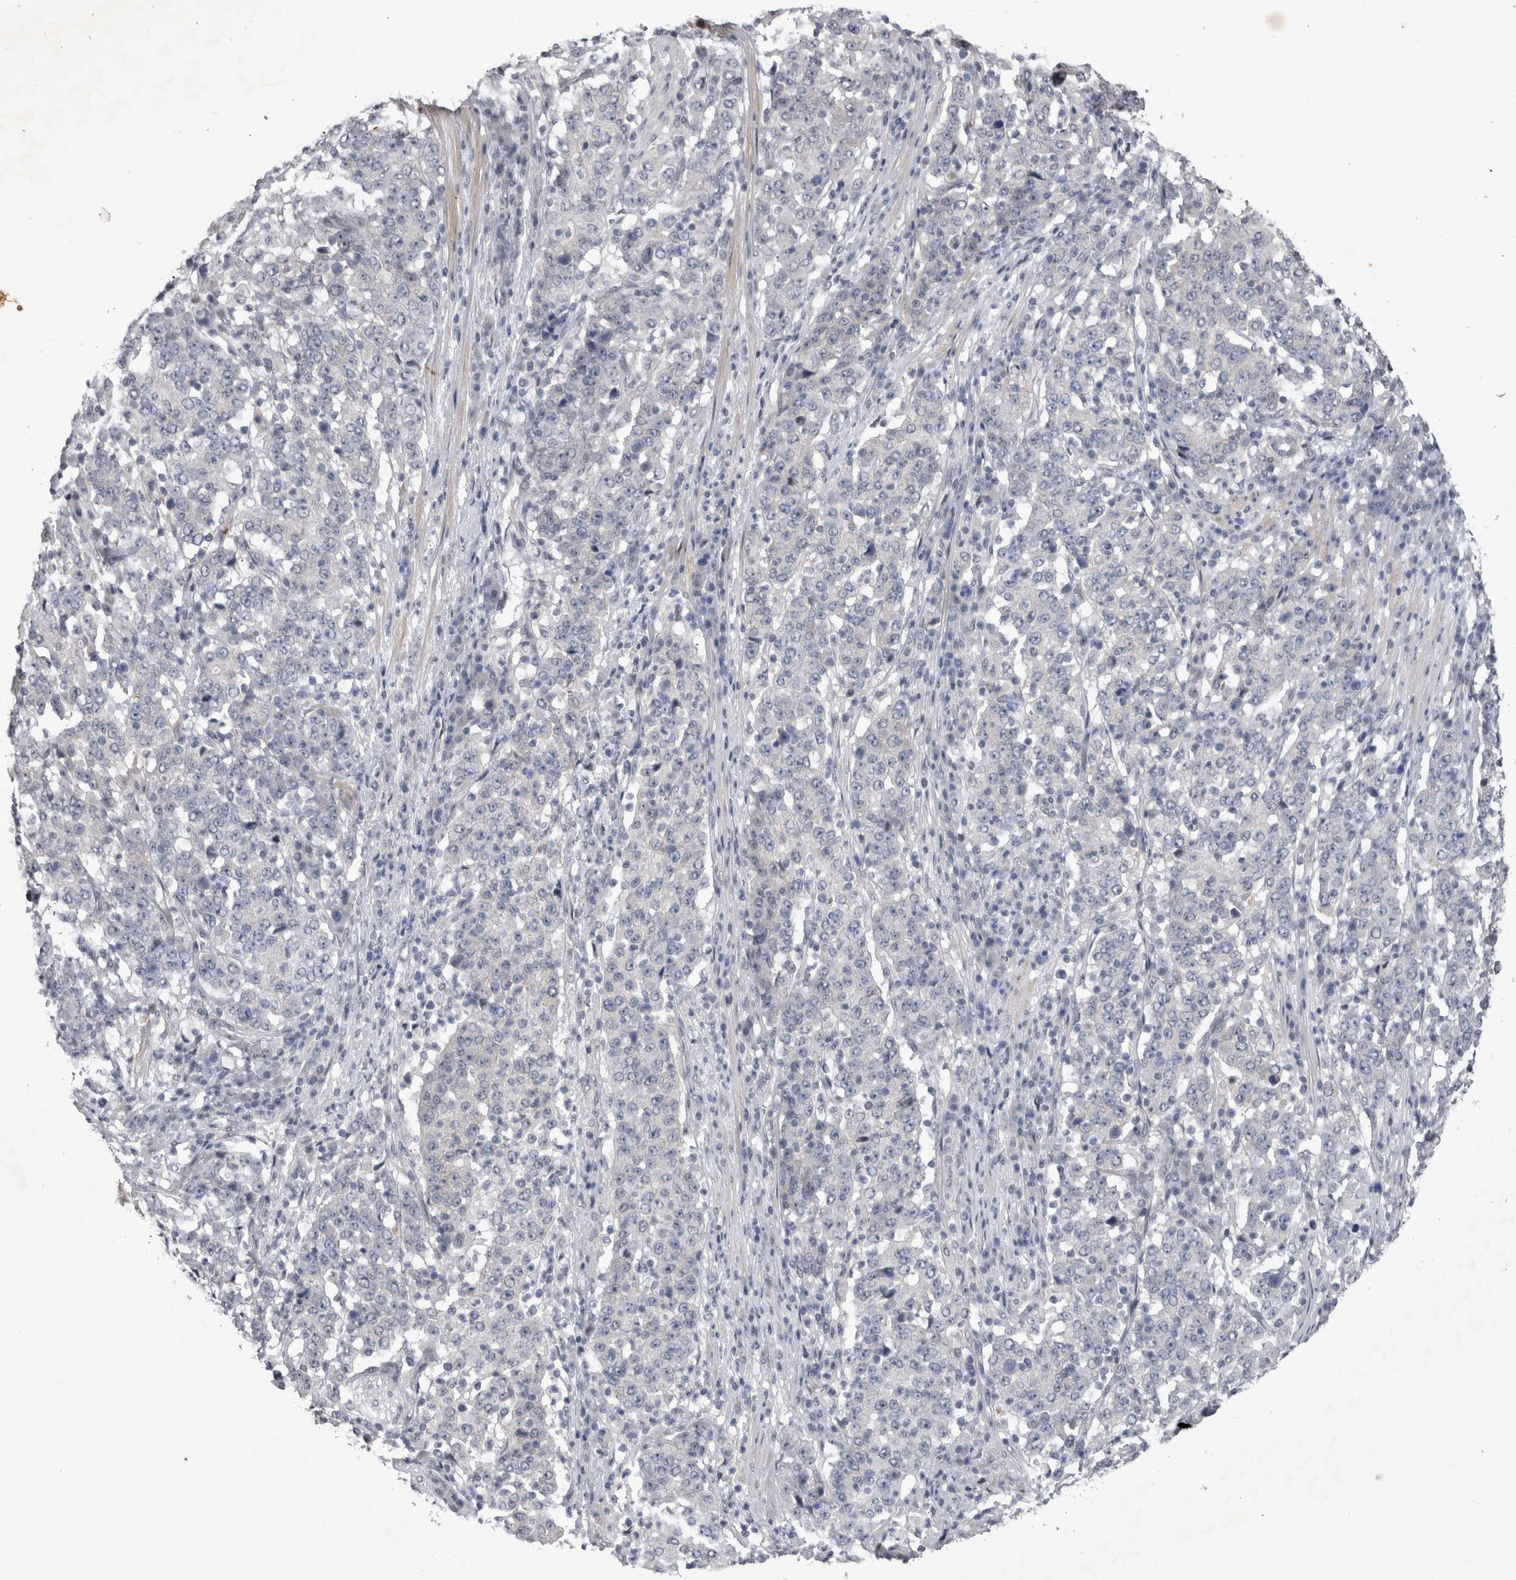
{"staining": {"intensity": "negative", "quantity": "none", "location": "none"}, "tissue": "stomach cancer", "cell_type": "Tumor cells", "image_type": "cancer", "snomed": [{"axis": "morphology", "description": "Adenocarcinoma, NOS"}, {"axis": "topography", "description": "Stomach"}], "caption": "A high-resolution micrograph shows immunohistochemistry staining of stomach cancer (adenocarcinoma), which demonstrates no significant expression in tumor cells.", "gene": "IFI44", "patient": {"sex": "male", "age": 59}}